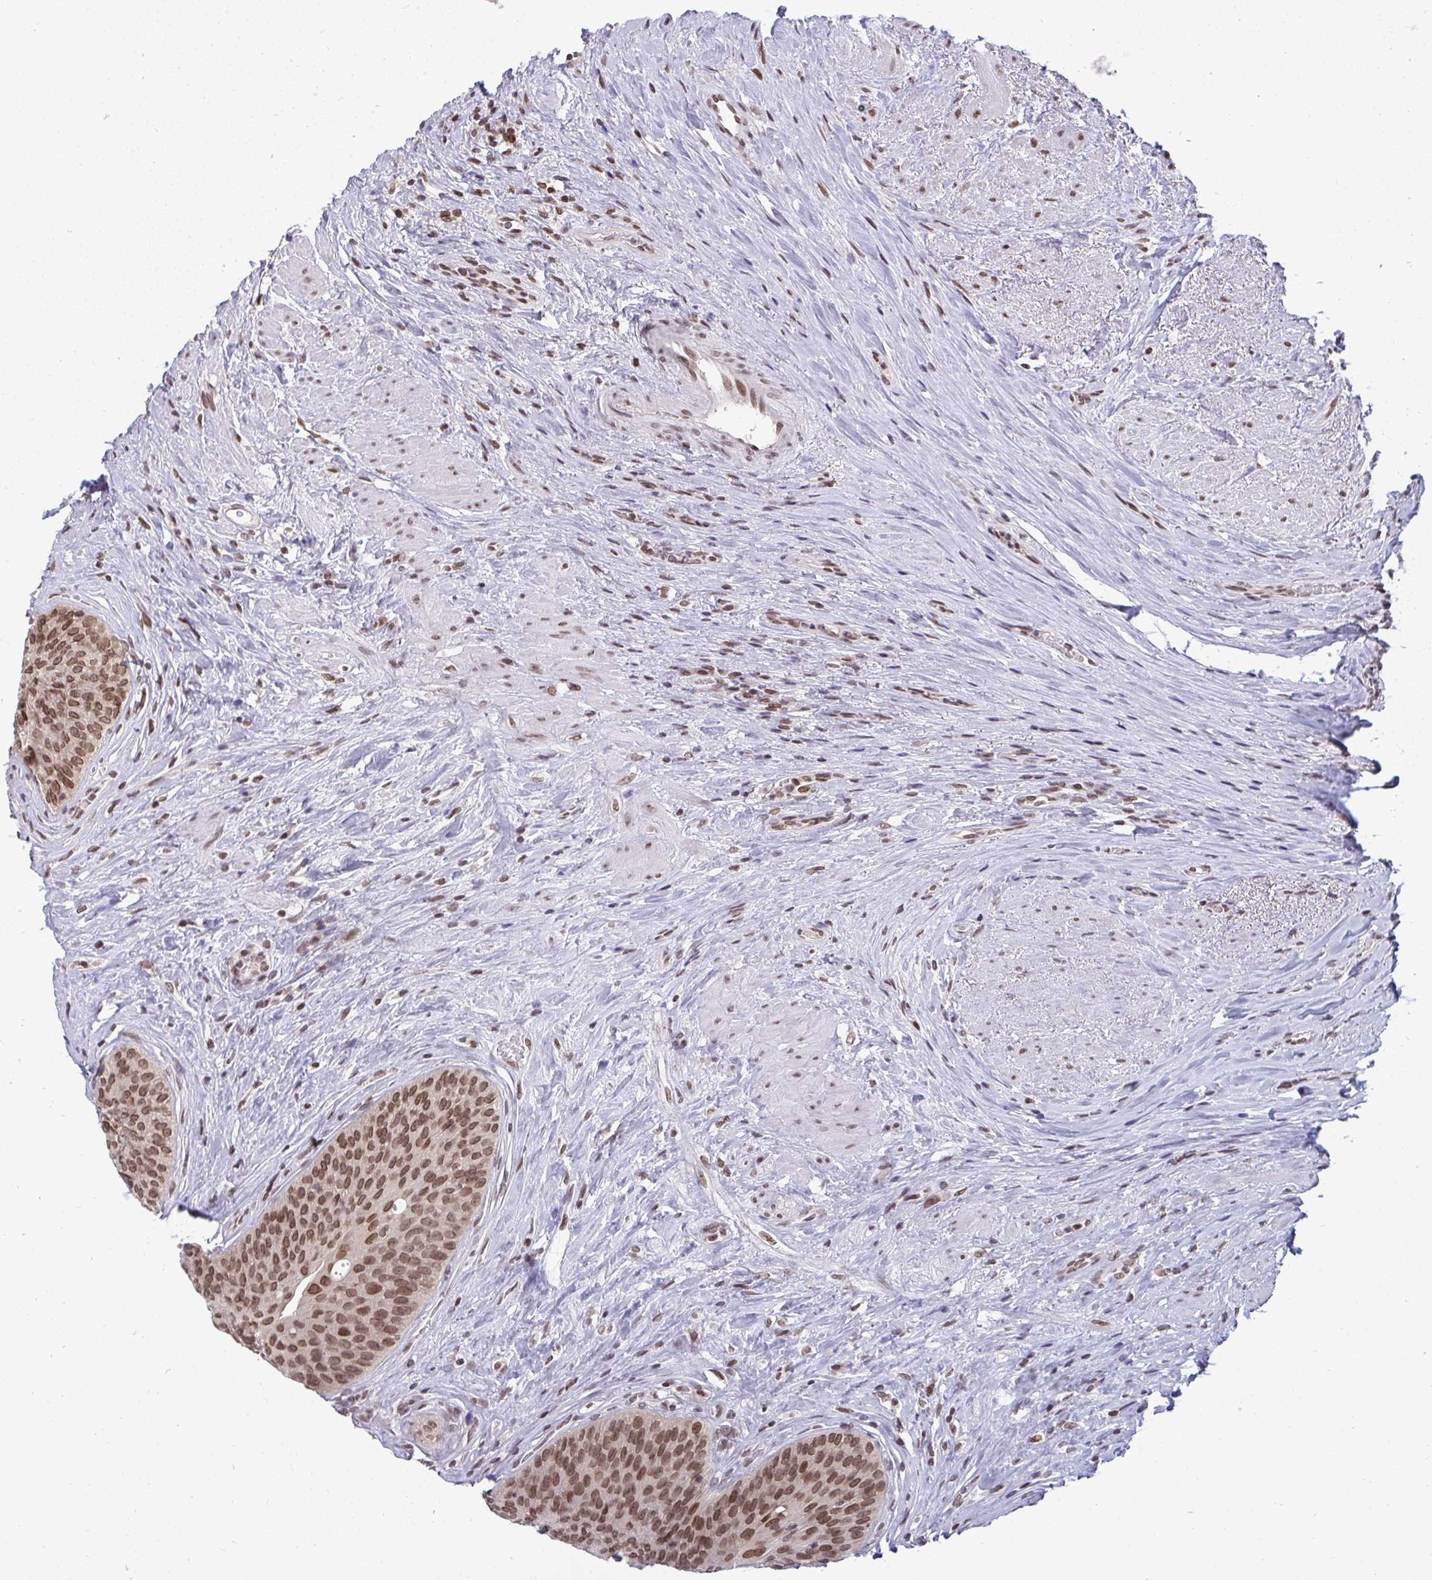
{"staining": {"intensity": "moderate", "quantity": ">75%", "location": "nuclear"}, "tissue": "urinary bladder", "cell_type": "Urothelial cells", "image_type": "normal", "snomed": [{"axis": "morphology", "description": "Normal tissue, NOS"}, {"axis": "topography", "description": "Urinary bladder"}], "caption": "Protein expression analysis of benign human urinary bladder reveals moderate nuclear positivity in about >75% of urothelial cells. The staining was performed using DAB (3,3'-diaminobenzidine) to visualize the protein expression in brown, while the nuclei were stained in blue with hematoxylin (Magnification: 20x).", "gene": "JPT1", "patient": {"sex": "female", "age": 56}}